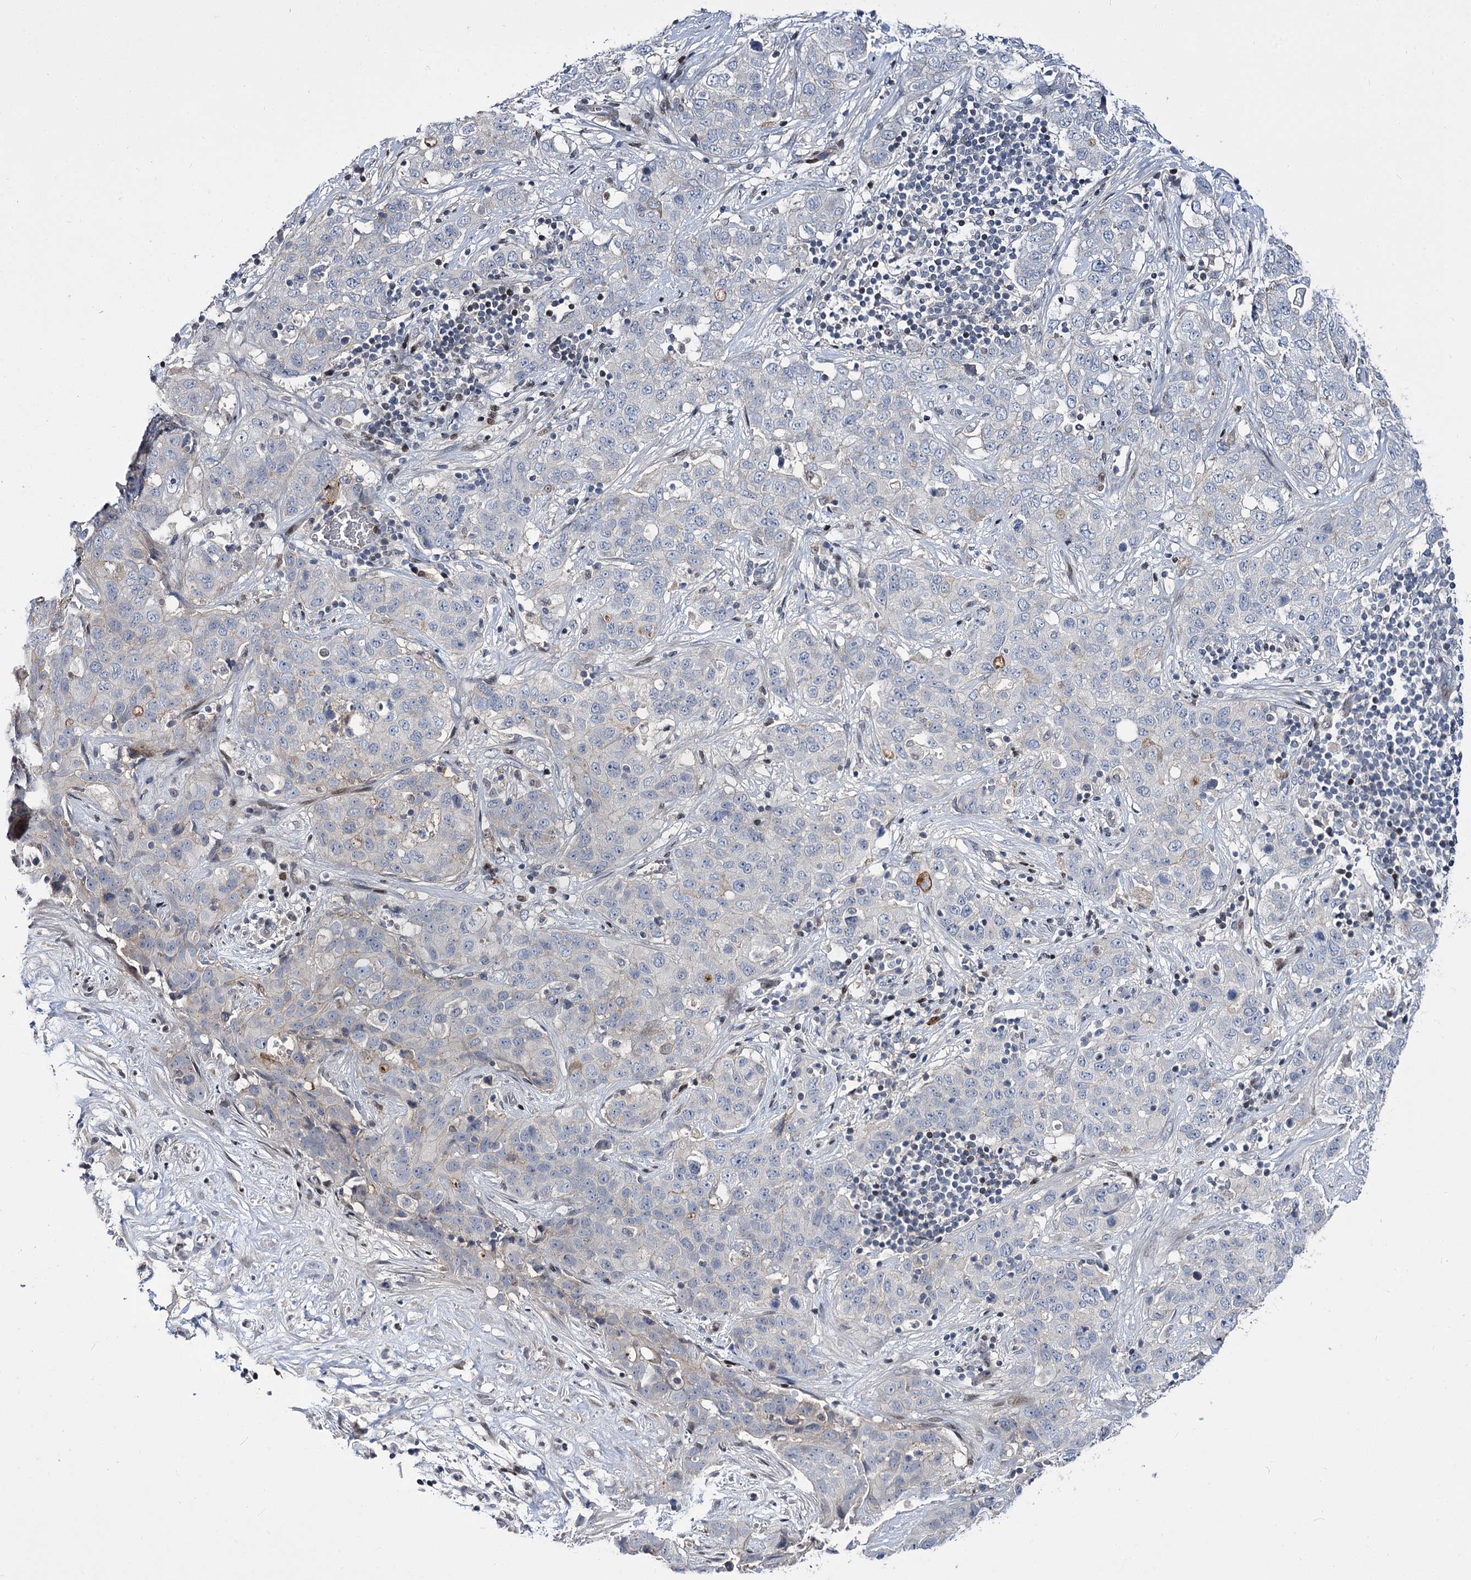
{"staining": {"intensity": "negative", "quantity": "none", "location": "none"}, "tissue": "stomach cancer", "cell_type": "Tumor cells", "image_type": "cancer", "snomed": [{"axis": "morphology", "description": "Normal tissue, NOS"}, {"axis": "morphology", "description": "Adenocarcinoma, NOS"}, {"axis": "topography", "description": "Lymph node"}, {"axis": "topography", "description": "Stomach"}], "caption": "Immunohistochemistry histopathology image of human stomach cancer stained for a protein (brown), which shows no staining in tumor cells.", "gene": "ITFG2", "patient": {"sex": "male", "age": 48}}